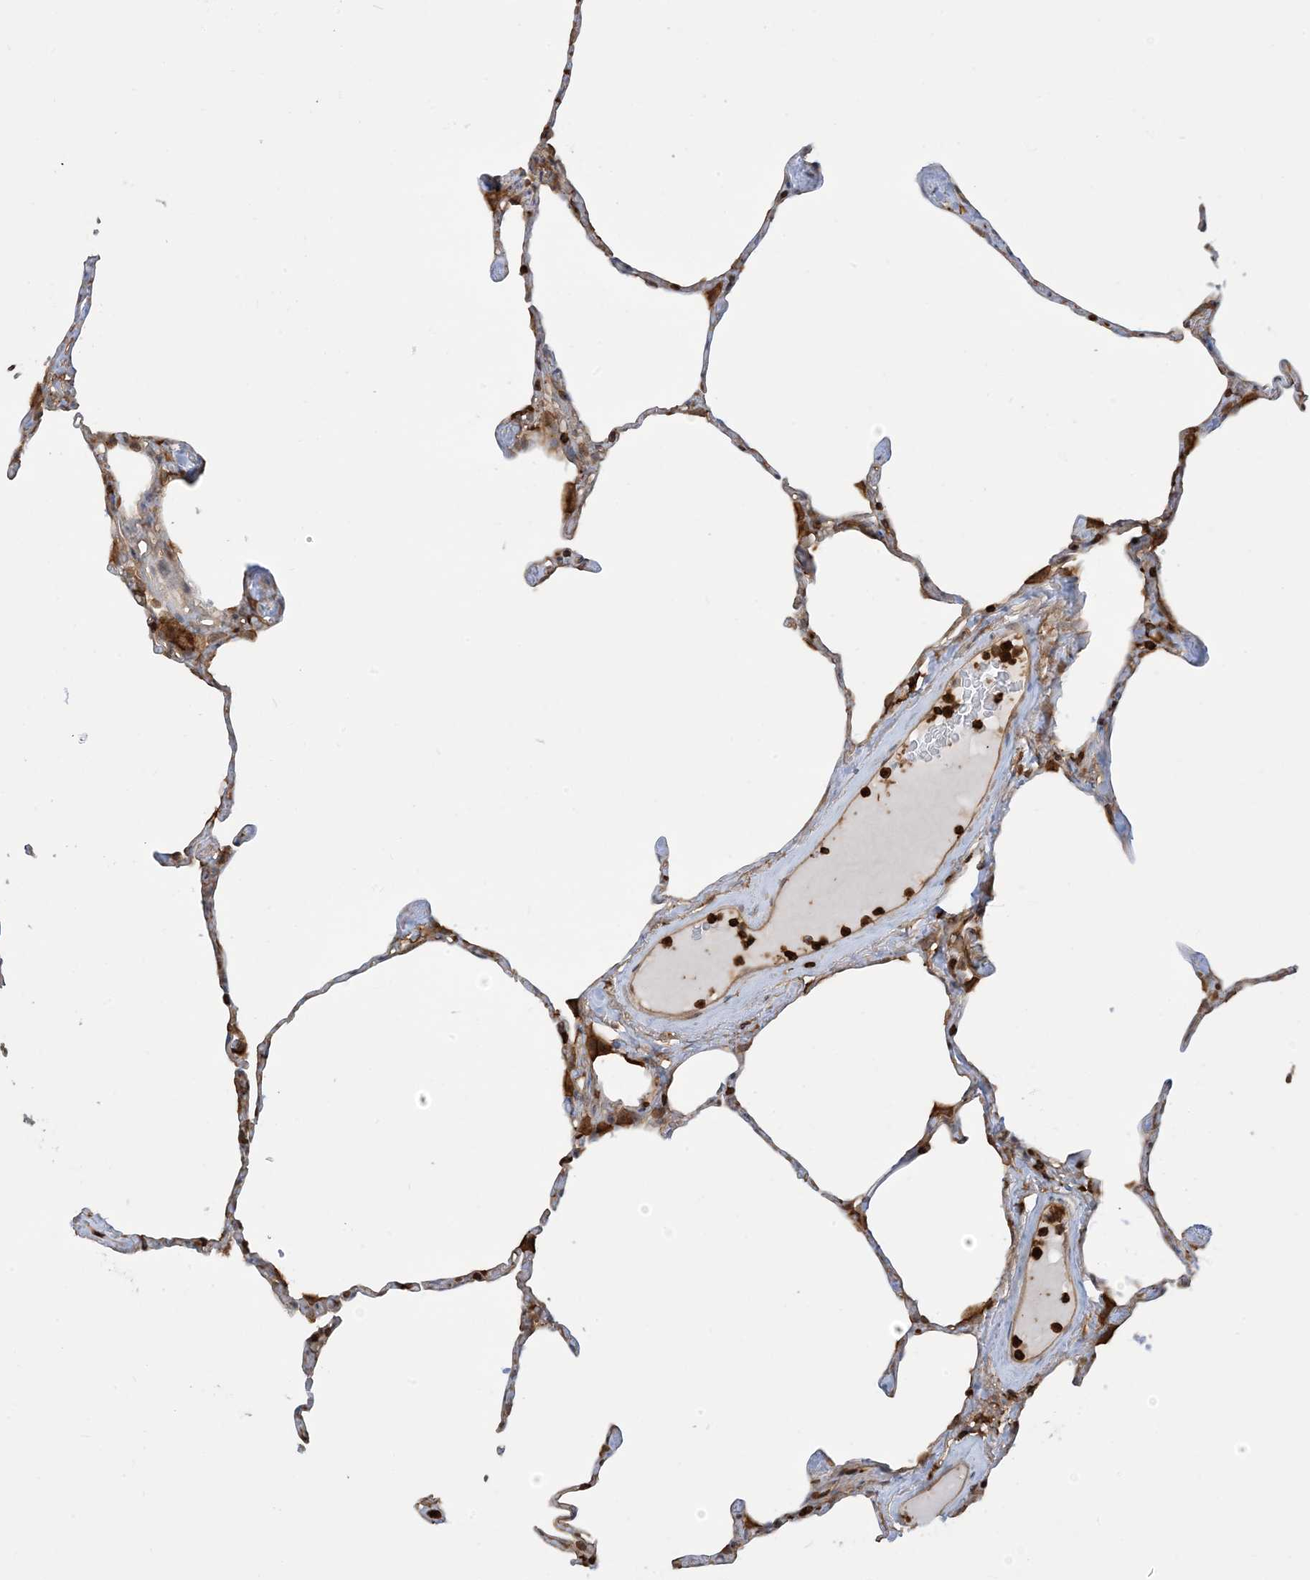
{"staining": {"intensity": "moderate", "quantity": "25%-75%", "location": "cytoplasmic/membranous"}, "tissue": "lung", "cell_type": "Alveolar cells", "image_type": "normal", "snomed": [{"axis": "morphology", "description": "Normal tissue, NOS"}, {"axis": "topography", "description": "Lung"}], "caption": "High-power microscopy captured an IHC image of normal lung, revealing moderate cytoplasmic/membranous staining in about 25%-75% of alveolar cells. (IHC, brightfield microscopy, high magnification).", "gene": "CAPZB", "patient": {"sex": "male", "age": 65}}